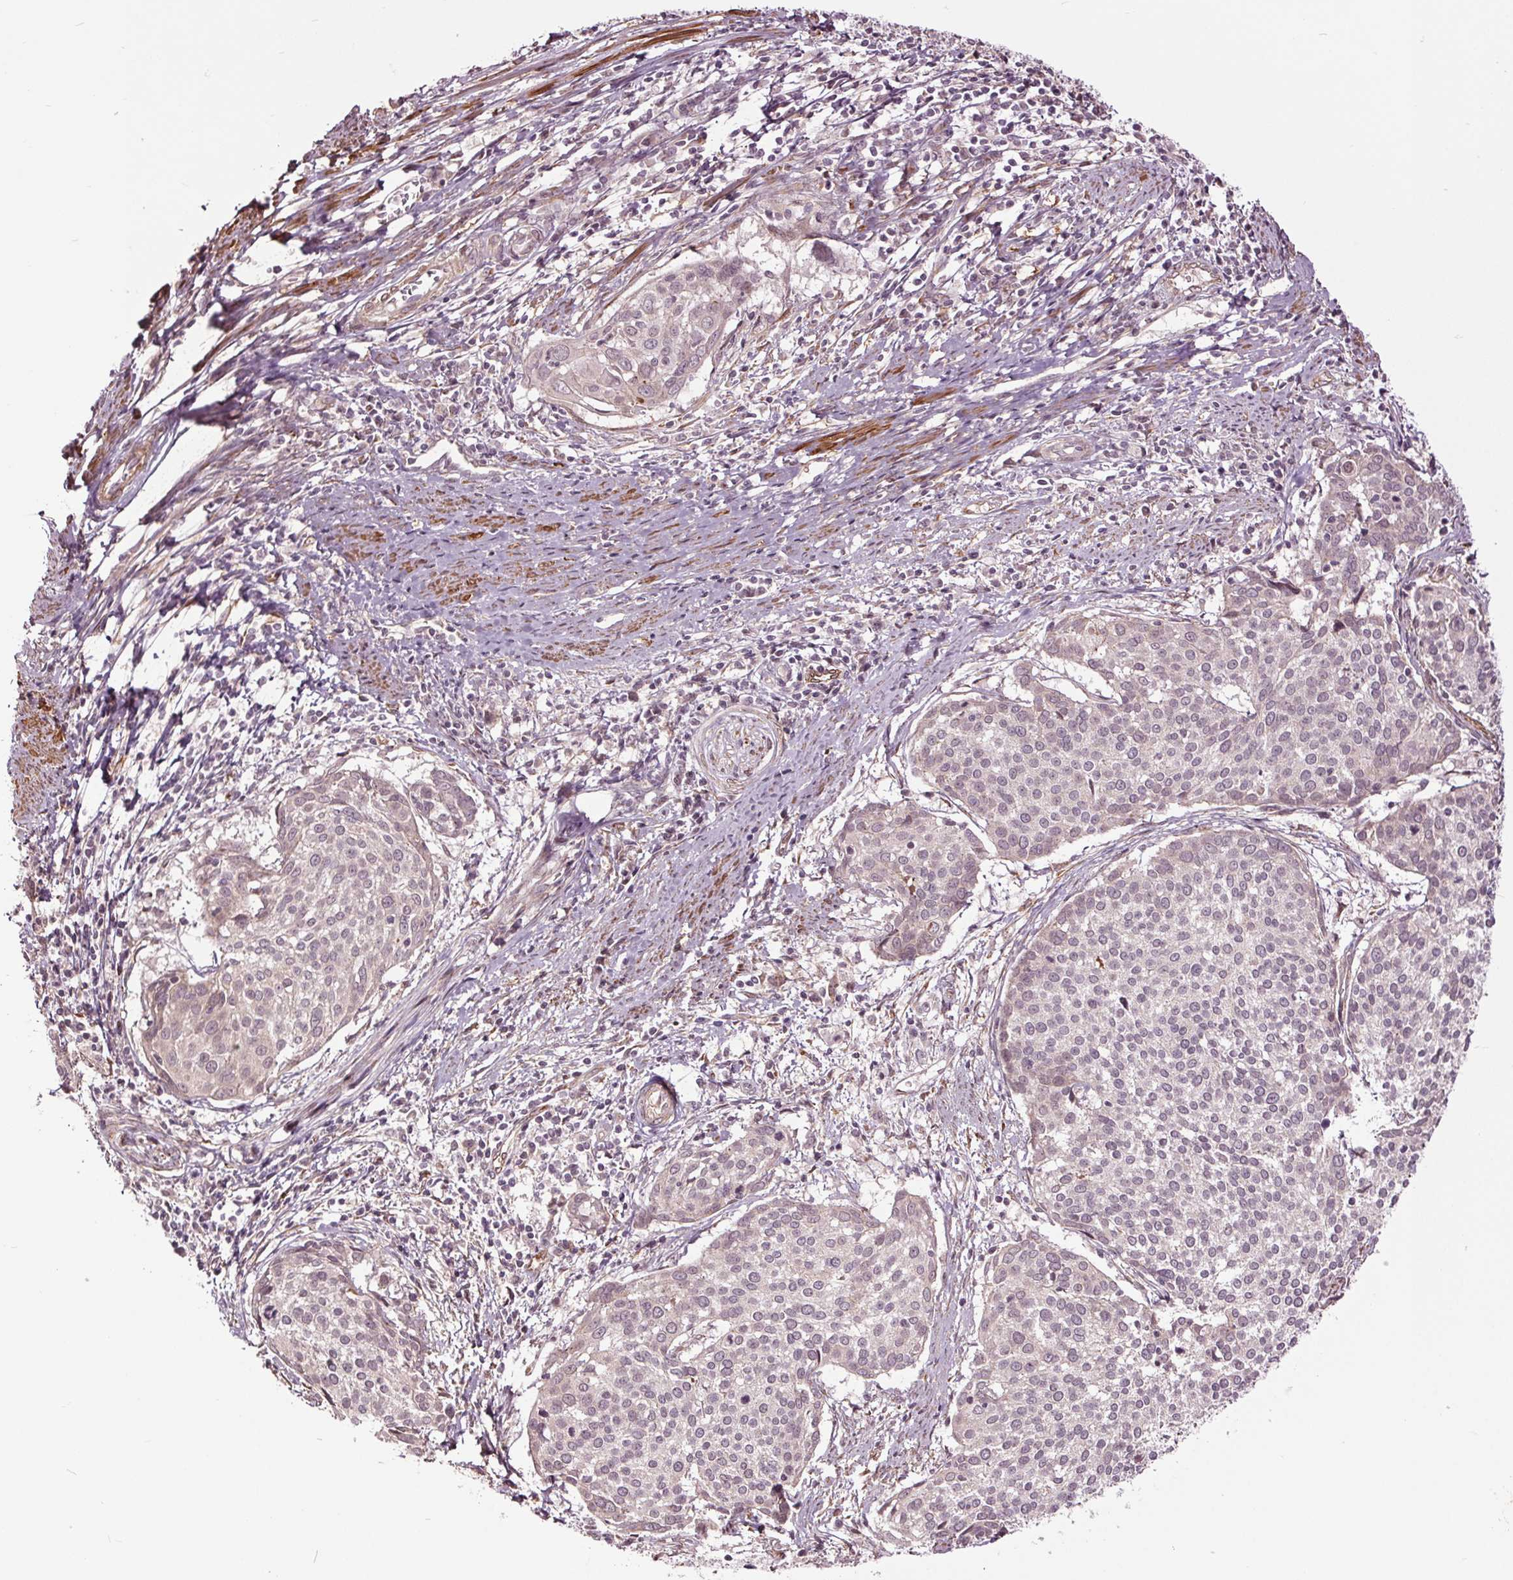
{"staining": {"intensity": "negative", "quantity": "none", "location": "none"}, "tissue": "cervical cancer", "cell_type": "Tumor cells", "image_type": "cancer", "snomed": [{"axis": "morphology", "description": "Squamous cell carcinoma, NOS"}, {"axis": "topography", "description": "Cervix"}], "caption": "Tumor cells show no significant protein expression in squamous cell carcinoma (cervical).", "gene": "HAUS5", "patient": {"sex": "female", "age": 39}}